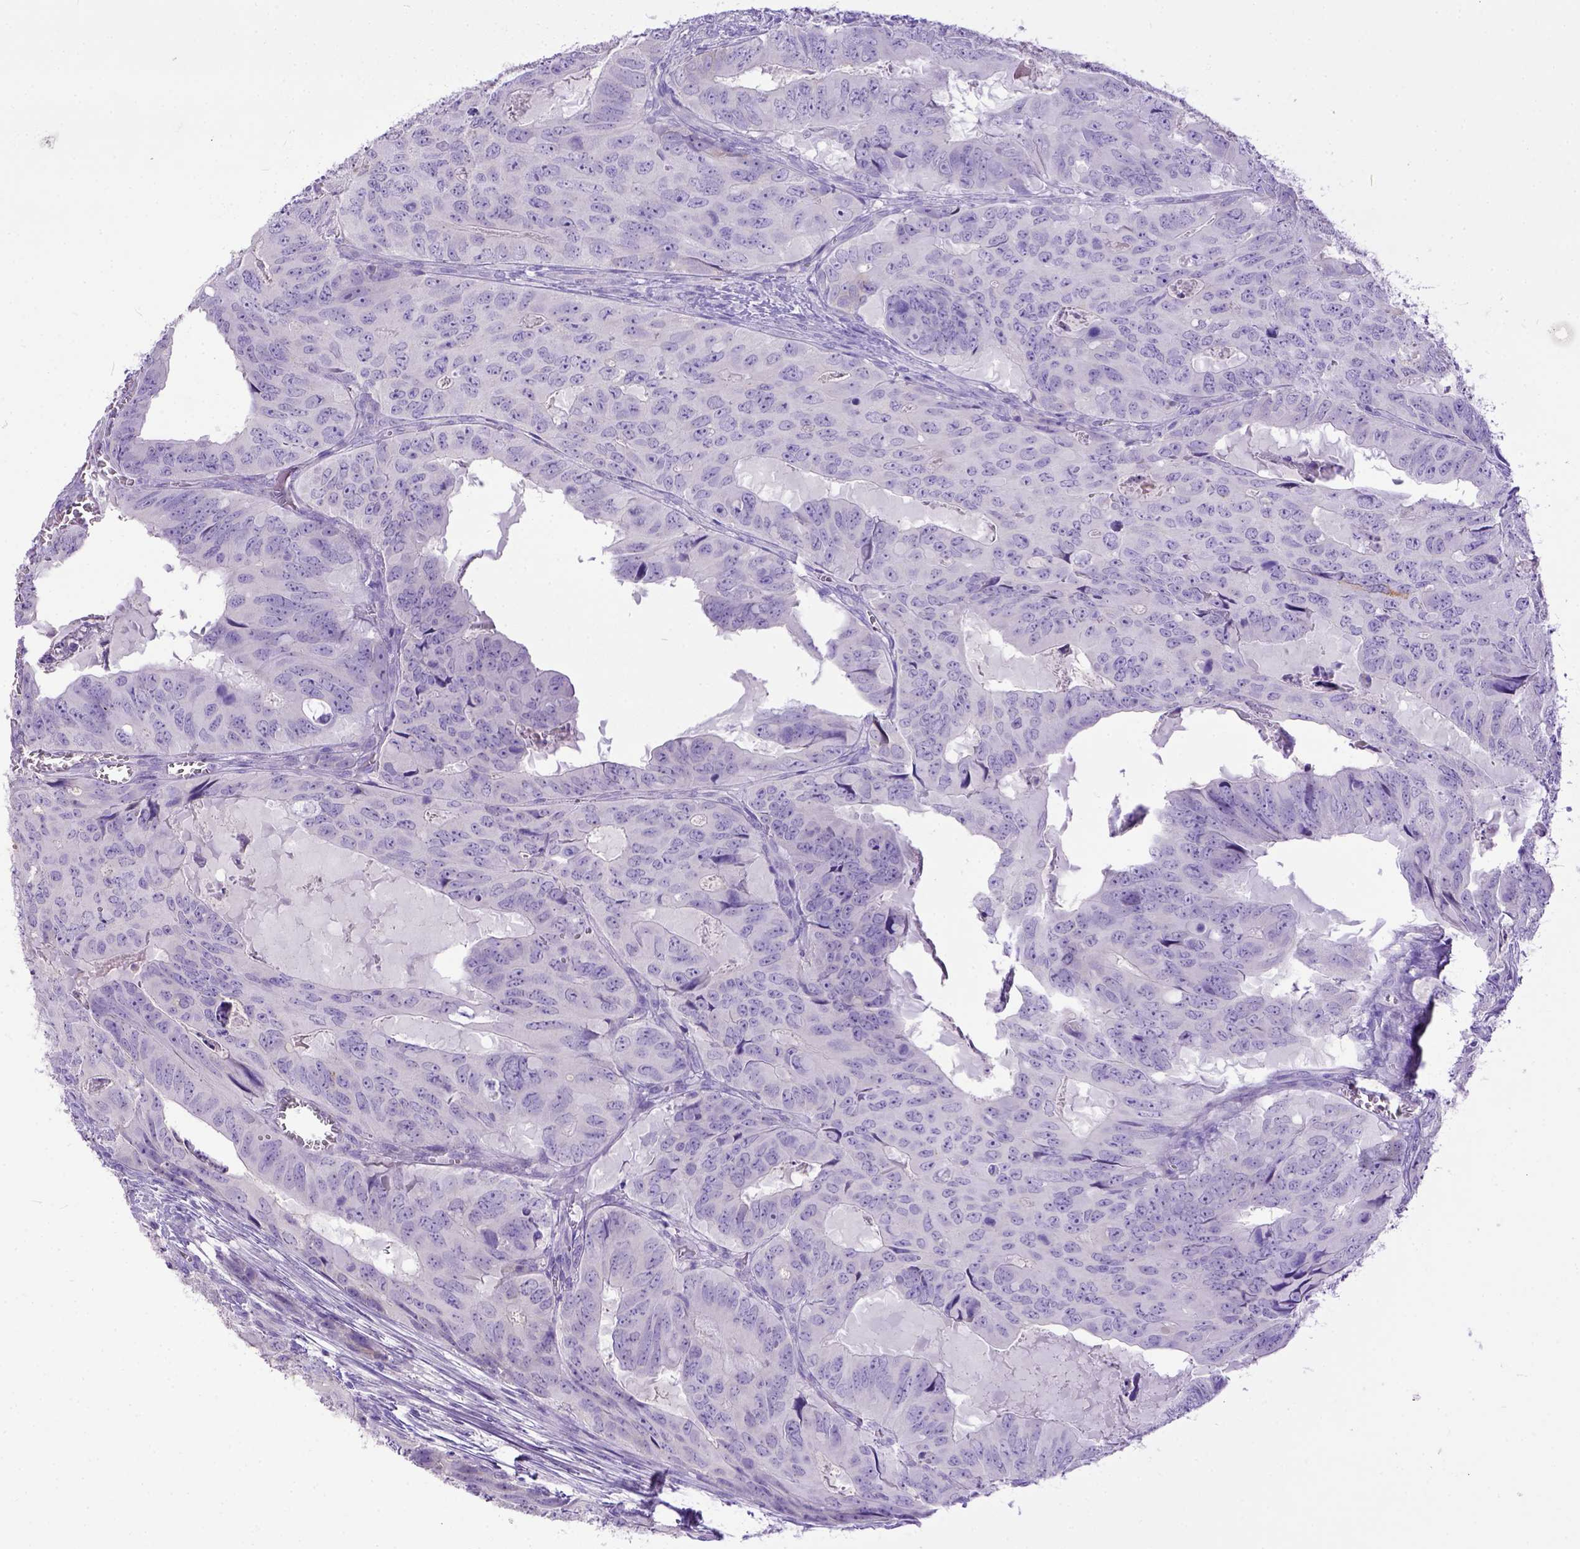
{"staining": {"intensity": "negative", "quantity": "none", "location": "none"}, "tissue": "colorectal cancer", "cell_type": "Tumor cells", "image_type": "cancer", "snomed": [{"axis": "morphology", "description": "Adenocarcinoma, NOS"}, {"axis": "topography", "description": "Colon"}], "caption": "This is a photomicrograph of IHC staining of adenocarcinoma (colorectal), which shows no positivity in tumor cells. (Brightfield microscopy of DAB immunohistochemistry at high magnification).", "gene": "KIT", "patient": {"sex": "male", "age": 79}}